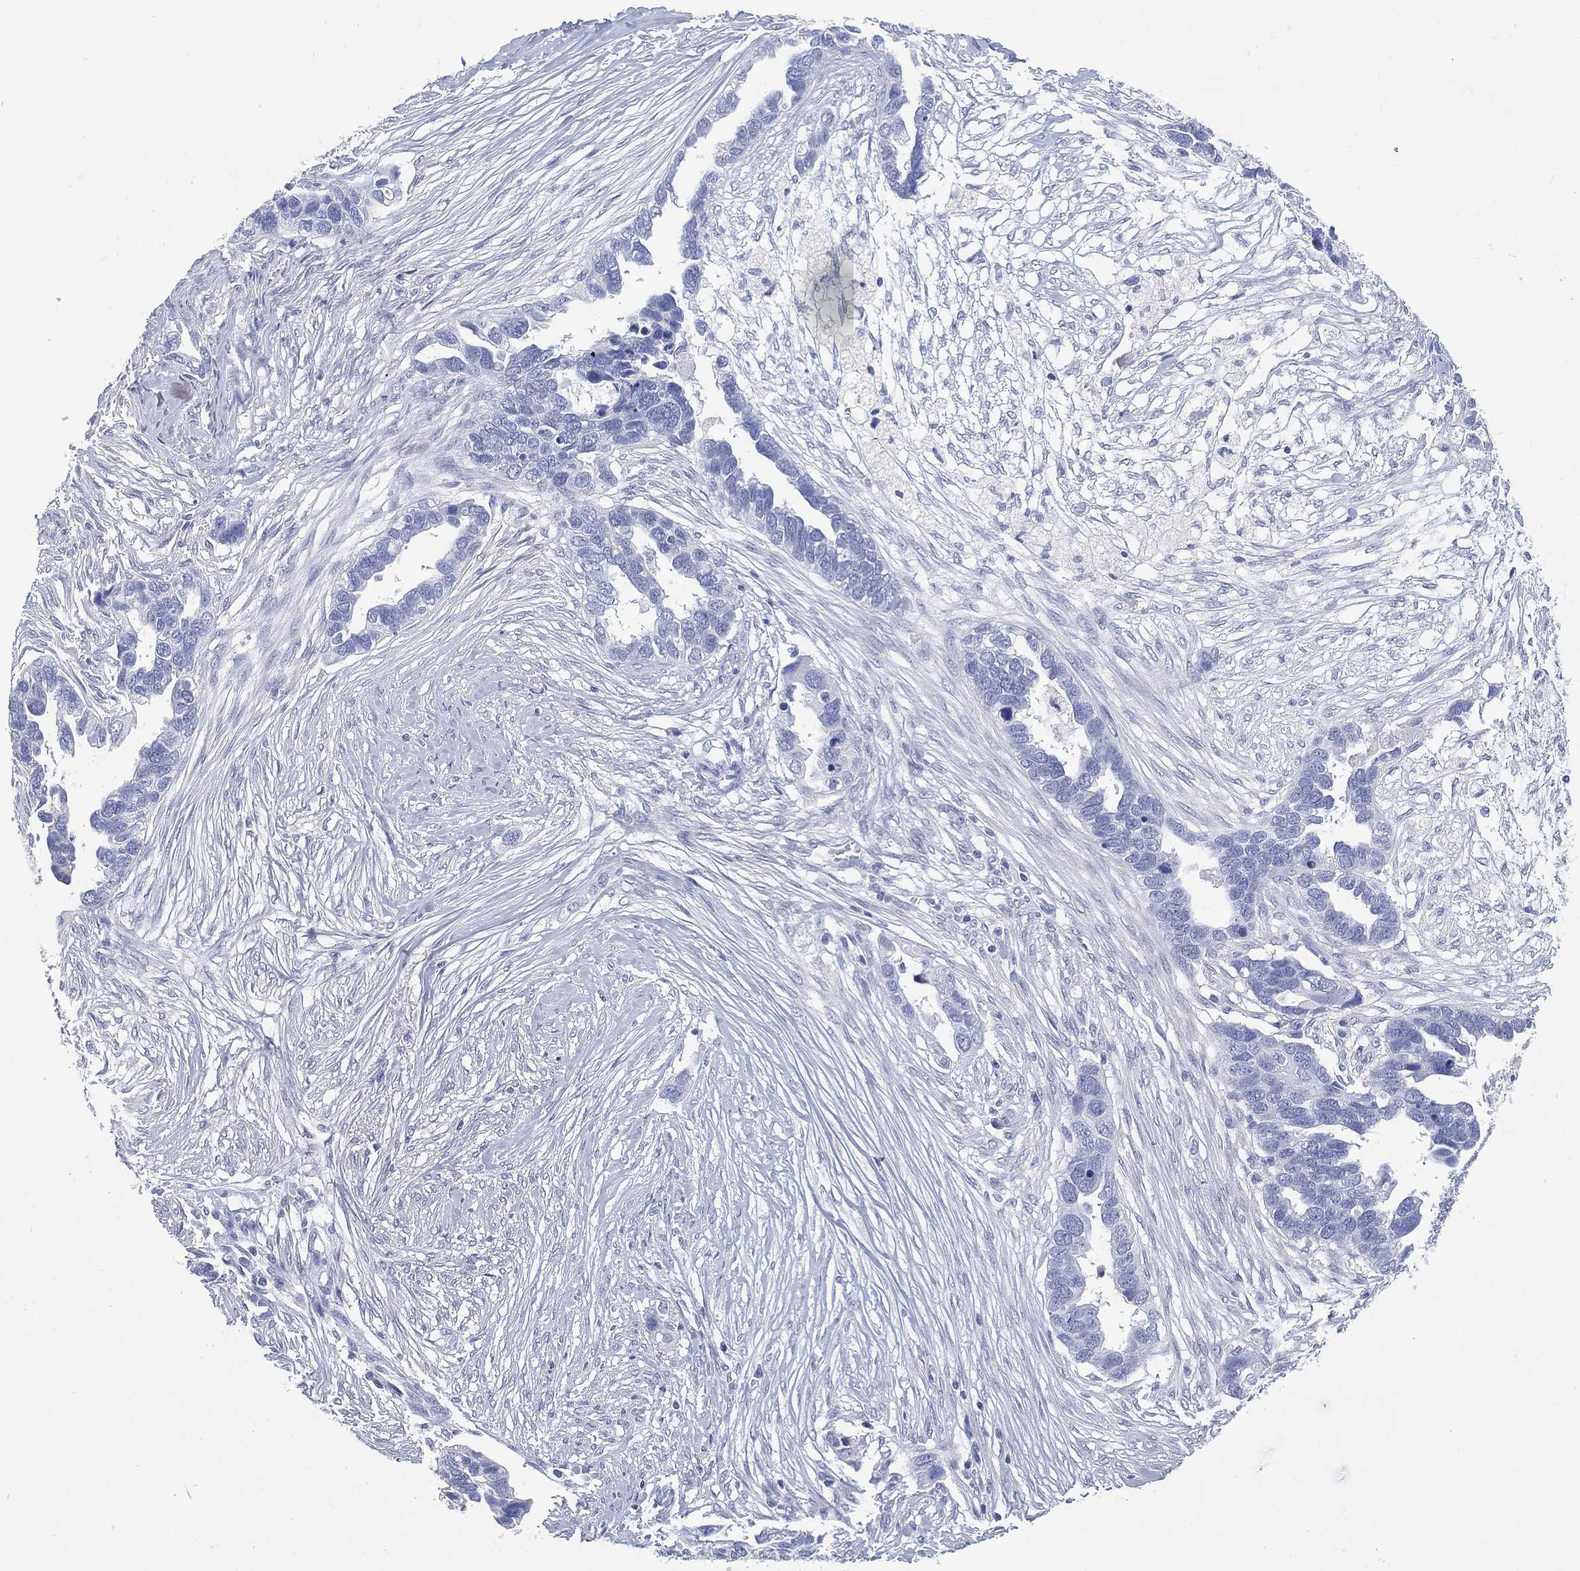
{"staining": {"intensity": "negative", "quantity": "none", "location": "none"}, "tissue": "ovarian cancer", "cell_type": "Tumor cells", "image_type": "cancer", "snomed": [{"axis": "morphology", "description": "Cystadenocarcinoma, serous, NOS"}, {"axis": "topography", "description": "Ovary"}], "caption": "A micrograph of human ovarian serous cystadenocarcinoma is negative for staining in tumor cells.", "gene": "FMO1", "patient": {"sex": "female", "age": 54}}